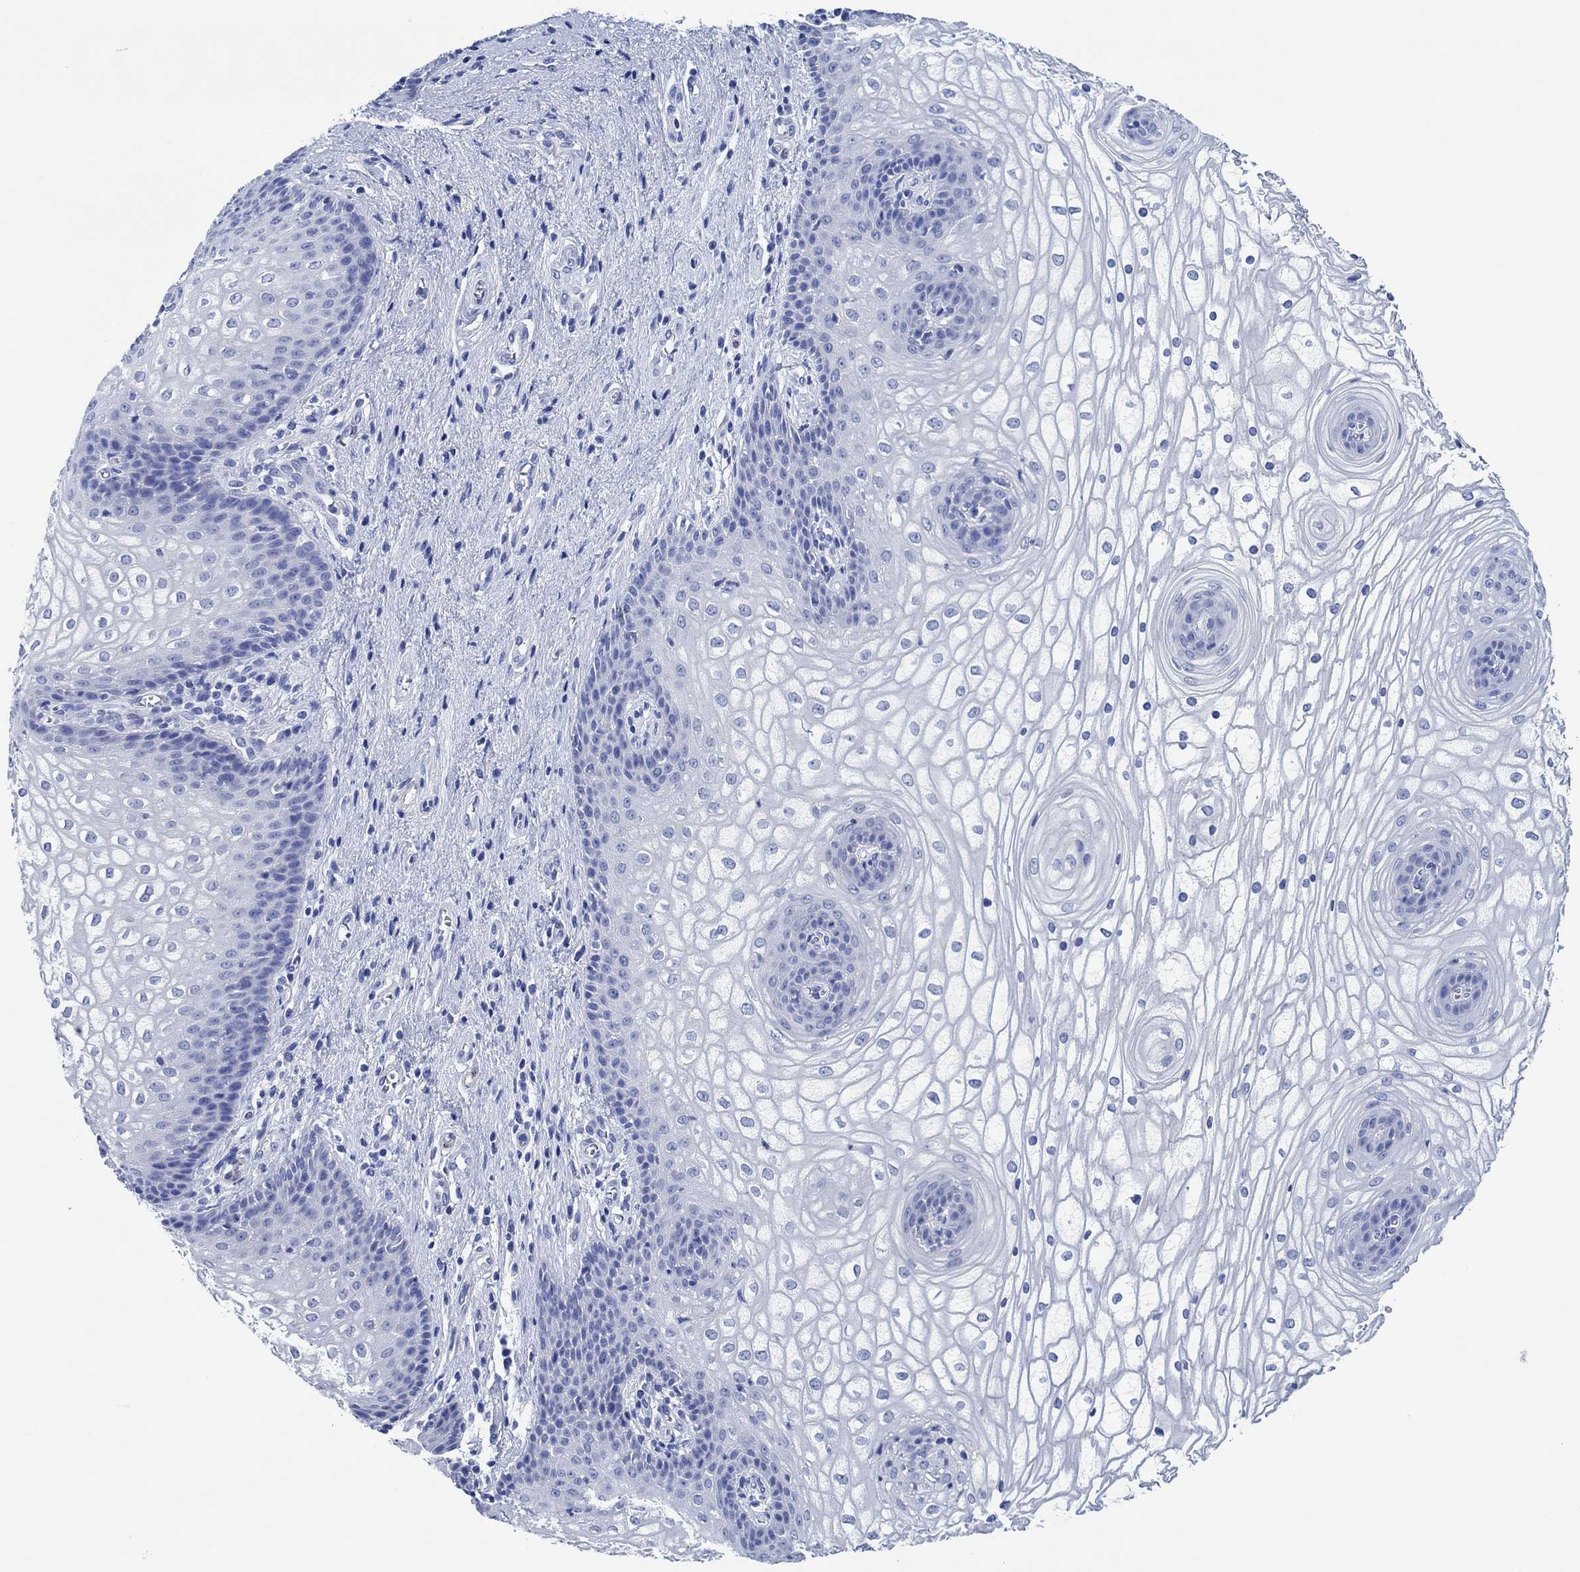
{"staining": {"intensity": "negative", "quantity": "none", "location": "none"}, "tissue": "vagina", "cell_type": "Squamous epithelial cells", "image_type": "normal", "snomed": [{"axis": "morphology", "description": "Normal tissue, NOS"}, {"axis": "topography", "description": "Vagina"}], "caption": "DAB (3,3'-diaminobenzidine) immunohistochemical staining of benign human vagina exhibits no significant staining in squamous epithelial cells.", "gene": "CPNE6", "patient": {"sex": "female", "age": 34}}